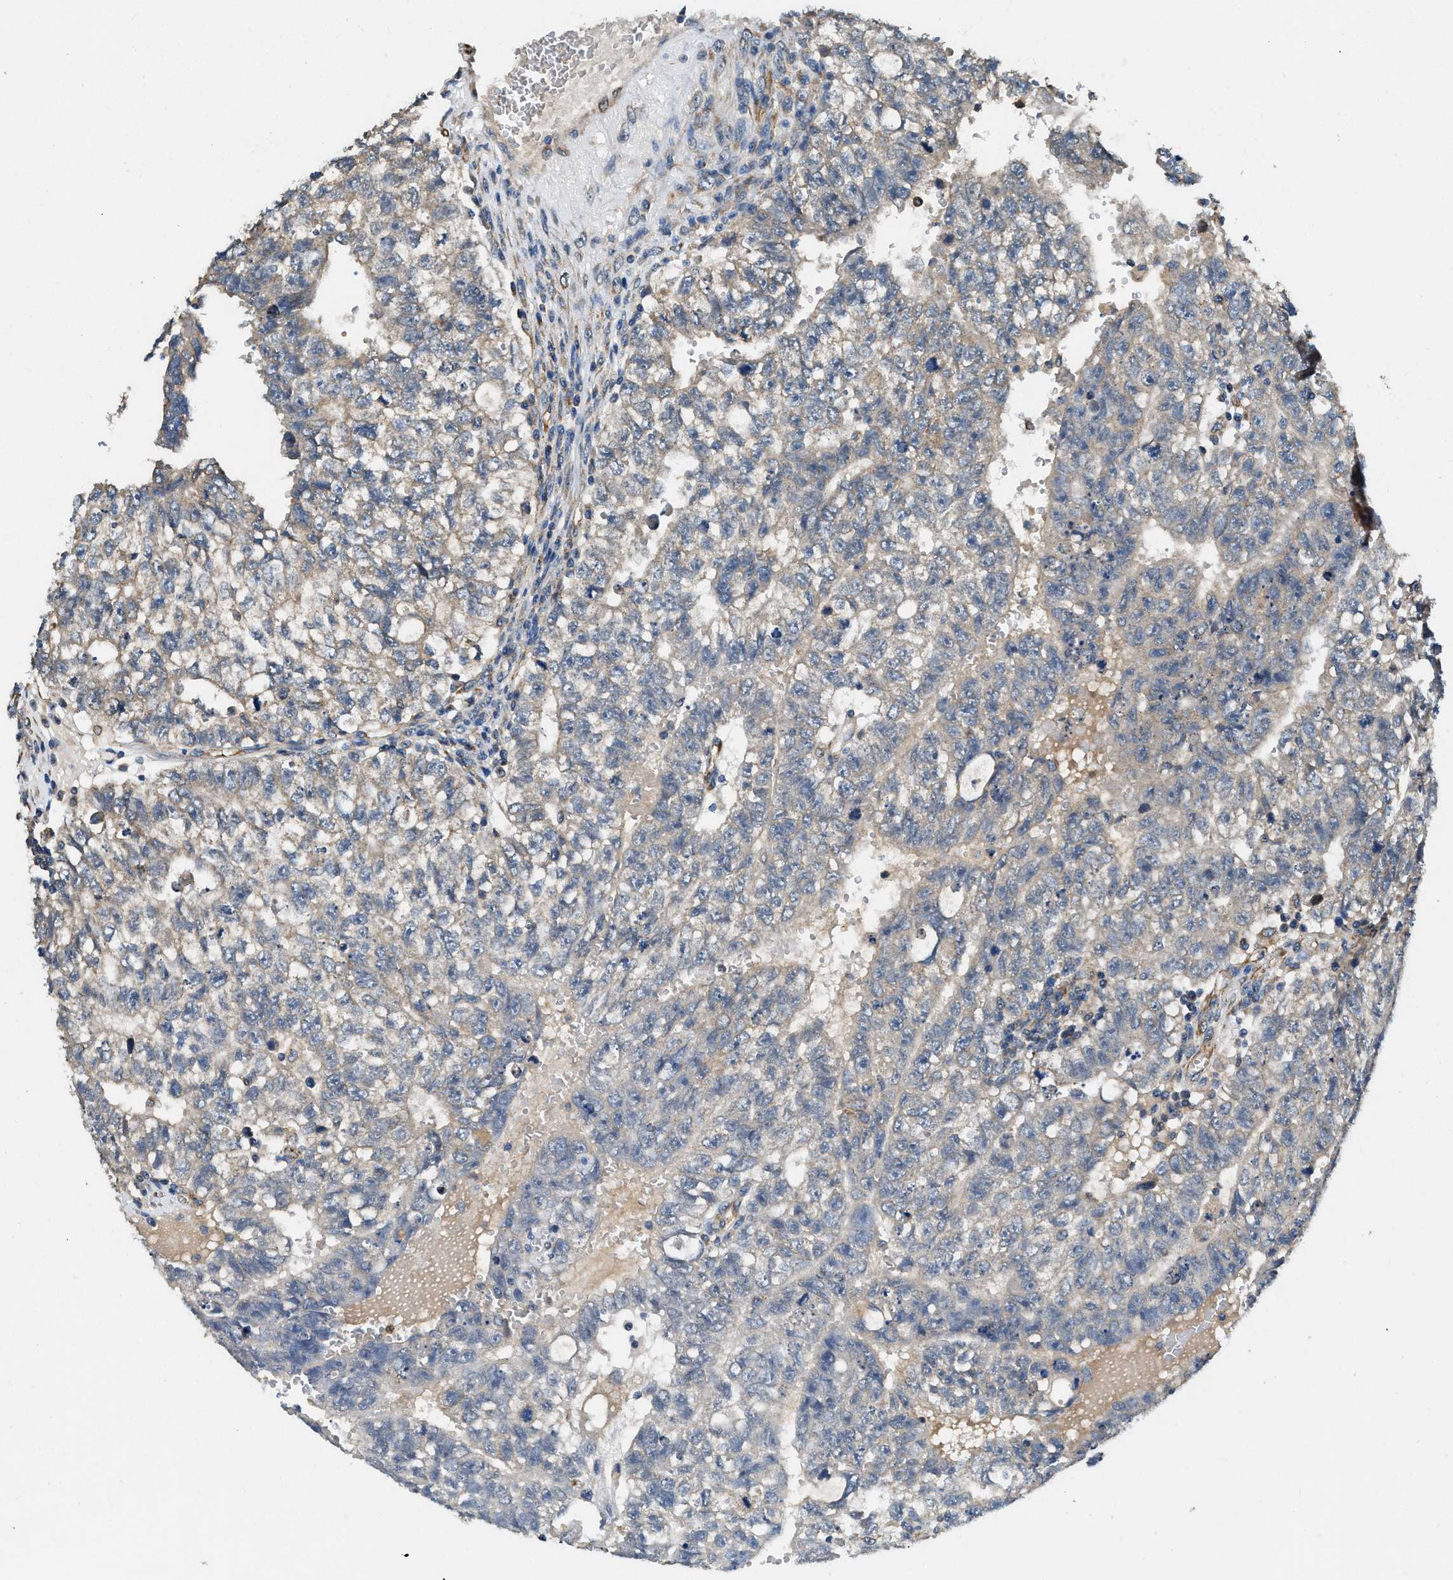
{"staining": {"intensity": "weak", "quantity": "<25%", "location": "cytoplasmic/membranous"}, "tissue": "testis cancer", "cell_type": "Tumor cells", "image_type": "cancer", "snomed": [{"axis": "morphology", "description": "Seminoma, NOS"}, {"axis": "morphology", "description": "Carcinoma, Embryonal, NOS"}, {"axis": "topography", "description": "Testis"}], "caption": "High power microscopy histopathology image of an immunohistochemistry (IHC) photomicrograph of testis cancer, revealing no significant staining in tumor cells.", "gene": "CDK15", "patient": {"sex": "male", "age": 38}}